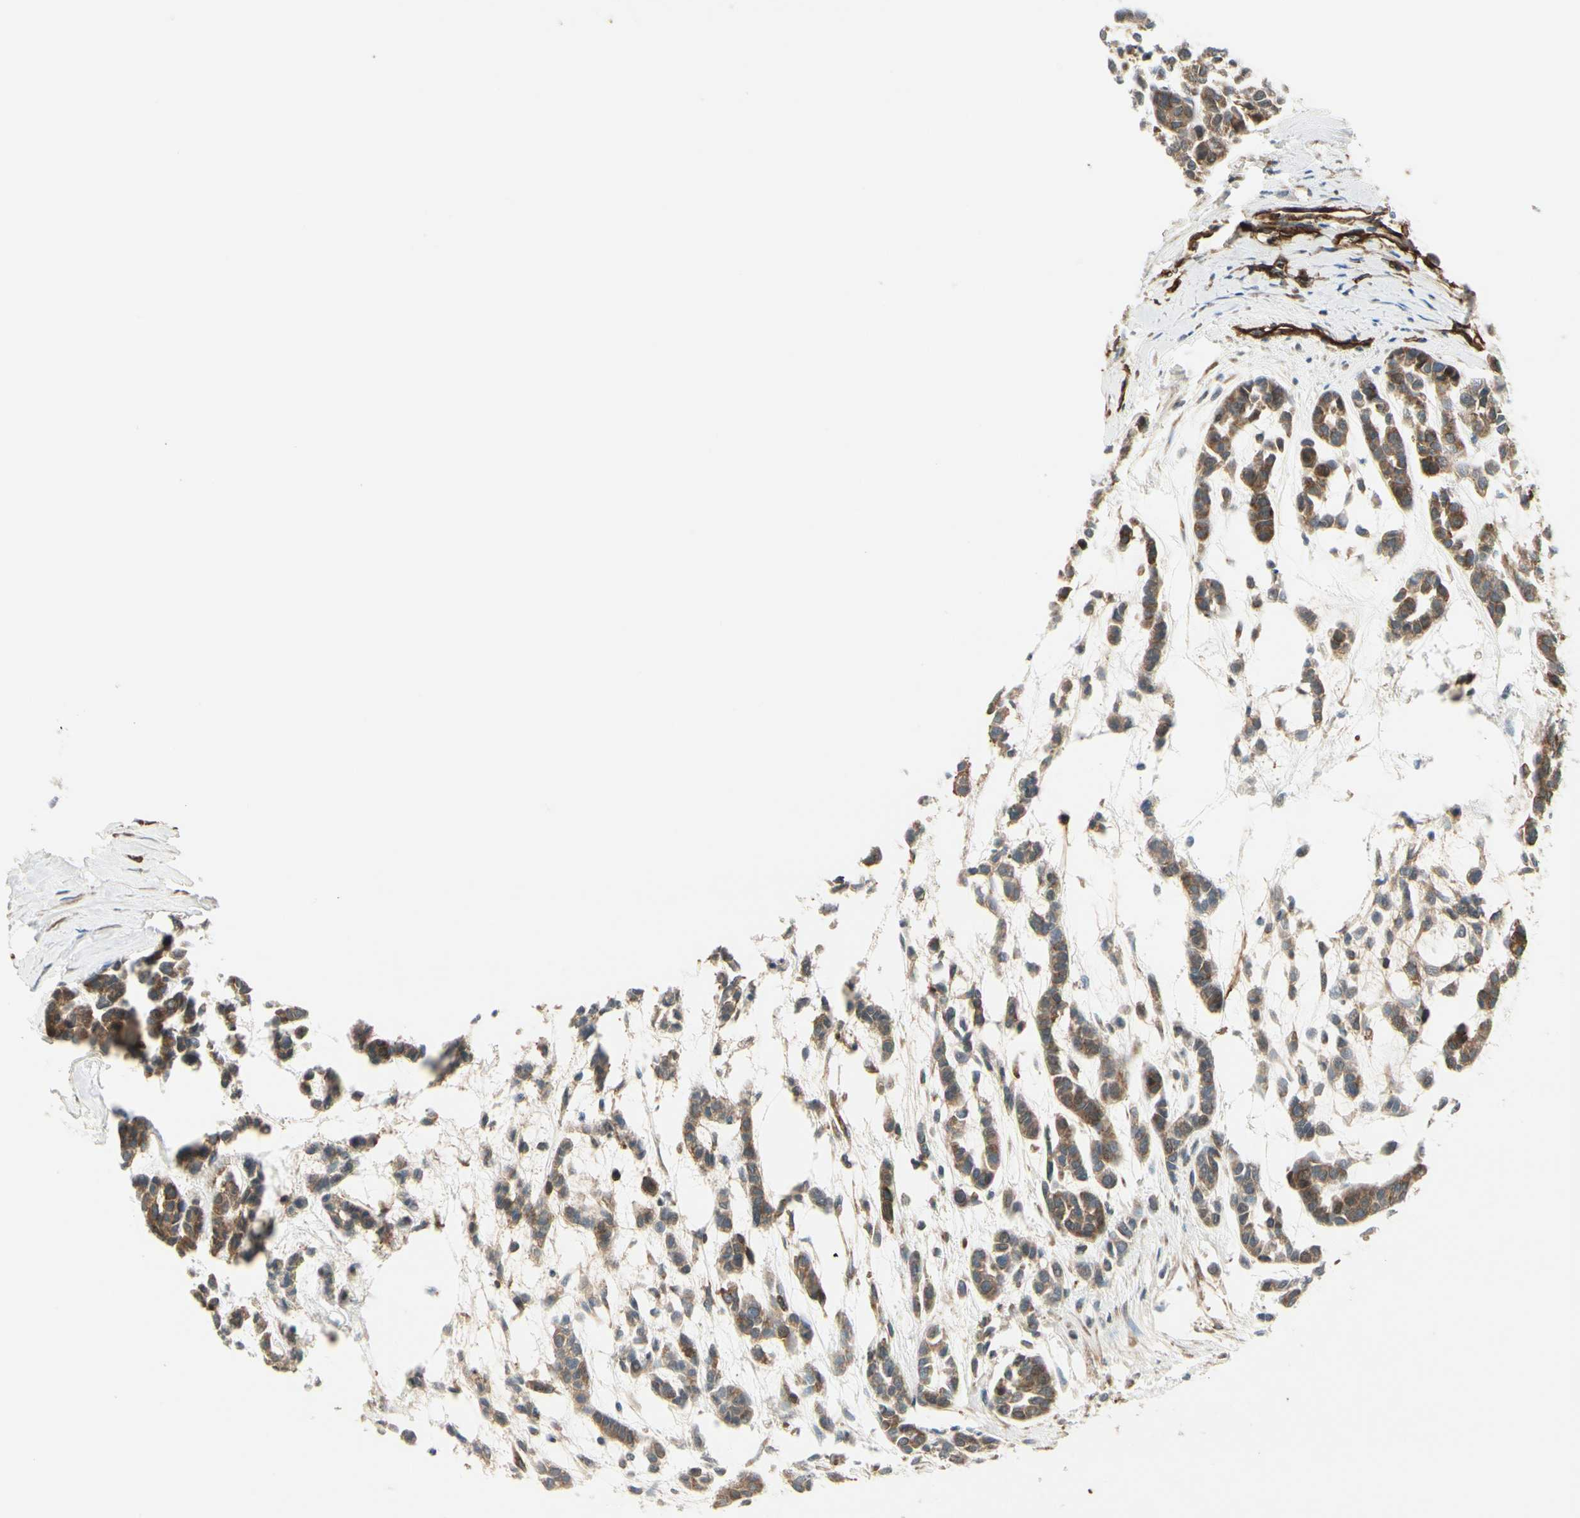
{"staining": {"intensity": "moderate", "quantity": ">75%", "location": "cytoplasmic/membranous"}, "tissue": "head and neck cancer", "cell_type": "Tumor cells", "image_type": "cancer", "snomed": [{"axis": "morphology", "description": "Adenocarcinoma, NOS"}, {"axis": "morphology", "description": "Adenoma, NOS"}, {"axis": "topography", "description": "Head-Neck"}], "caption": "Tumor cells display medium levels of moderate cytoplasmic/membranous expression in about >75% of cells in human head and neck cancer (adenoma). The staining was performed using DAB to visualize the protein expression in brown, while the nuclei were stained in blue with hematoxylin (Magnification: 20x).", "gene": "MCAM", "patient": {"sex": "female", "age": 55}}